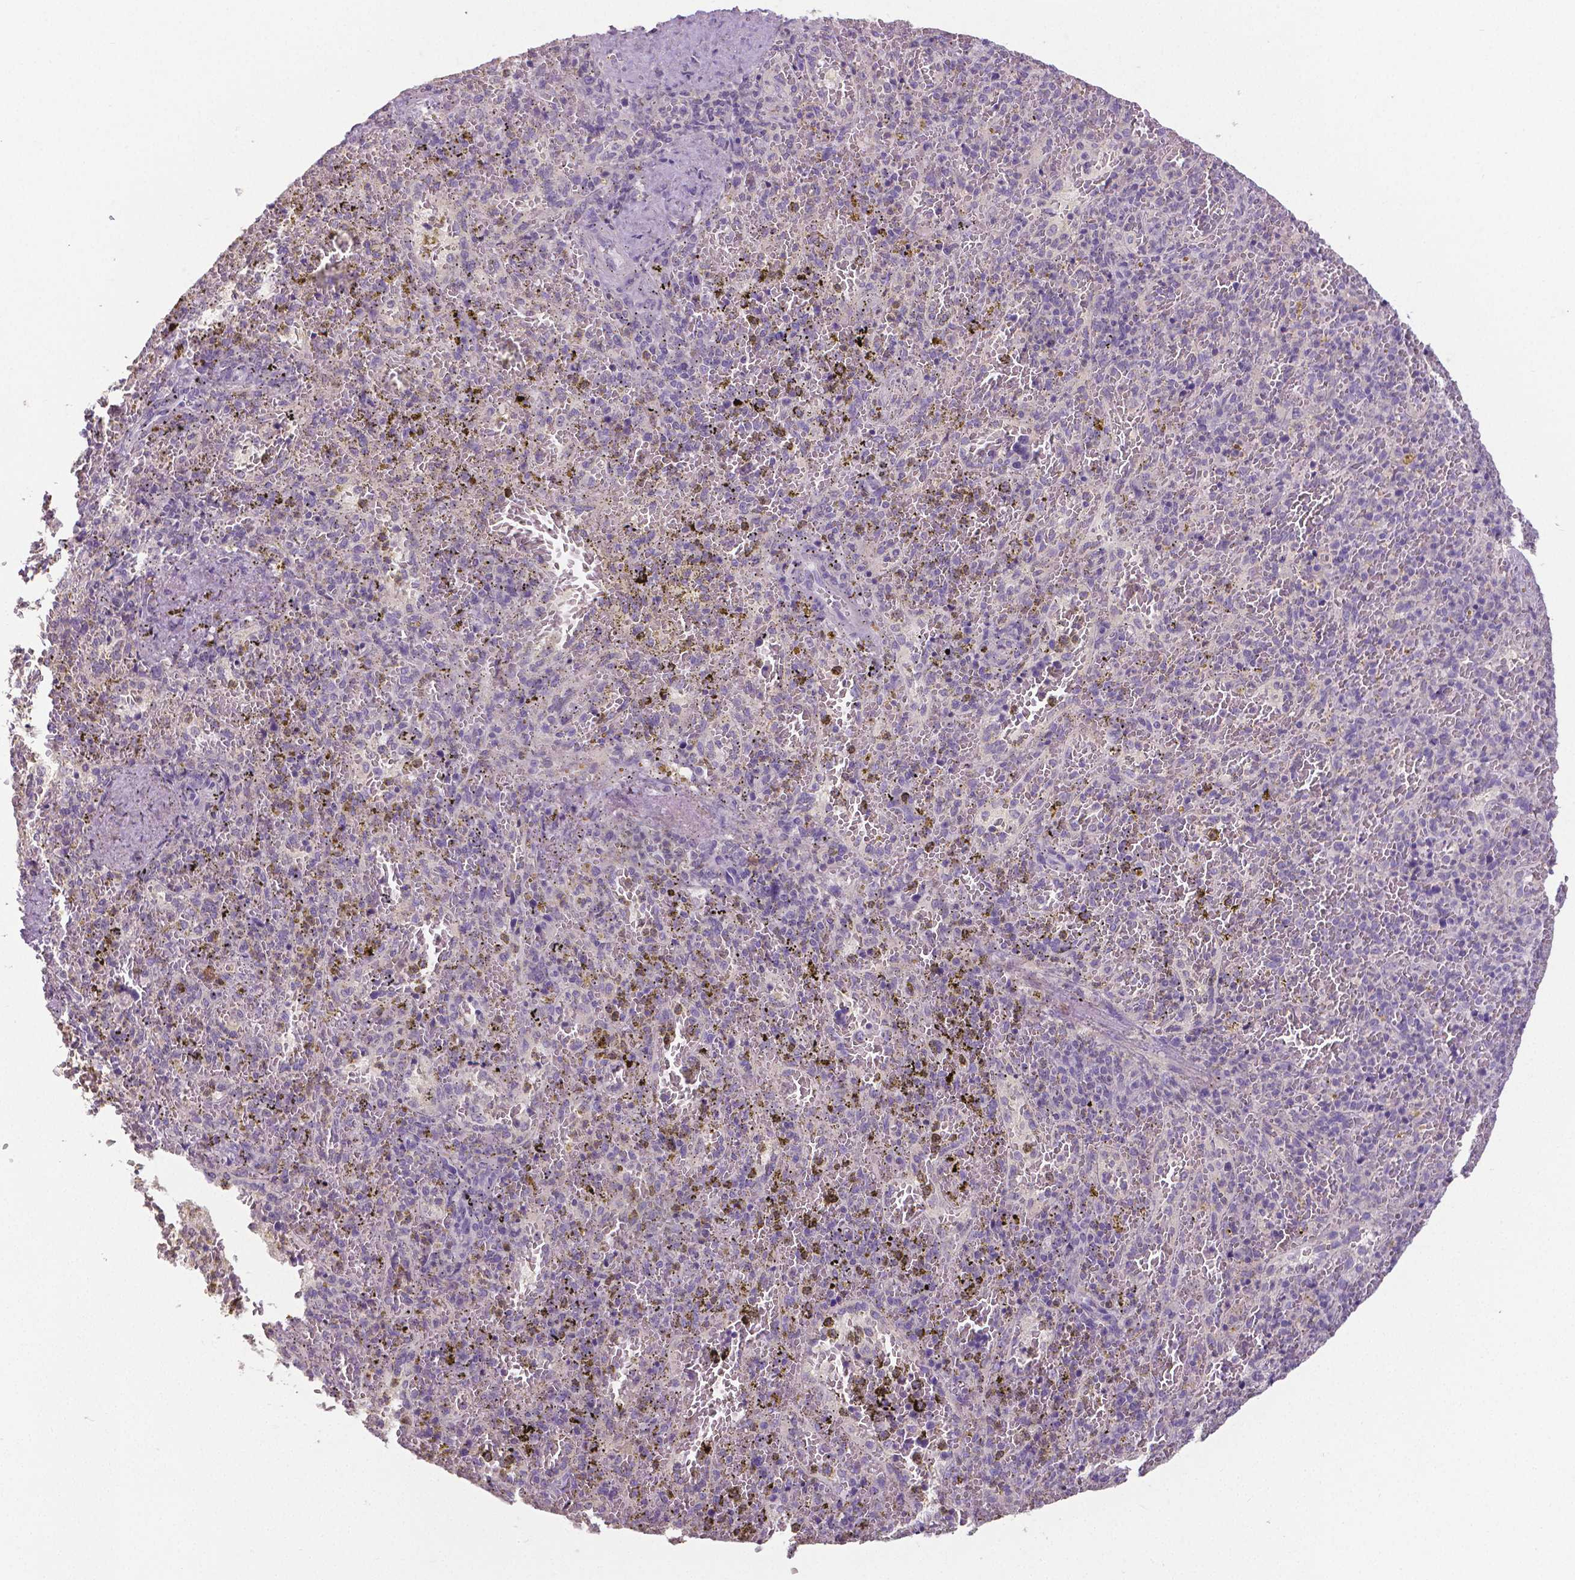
{"staining": {"intensity": "negative", "quantity": "none", "location": "none"}, "tissue": "spleen", "cell_type": "Cells in red pulp", "image_type": "normal", "snomed": [{"axis": "morphology", "description": "Normal tissue, NOS"}, {"axis": "topography", "description": "Spleen"}], "caption": "Immunohistochemistry (IHC) histopathology image of unremarkable spleen stained for a protein (brown), which shows no expression in cells in red pulp.", "gene": "CRMP1", "patient": {"sex": "female", "age": 50}}